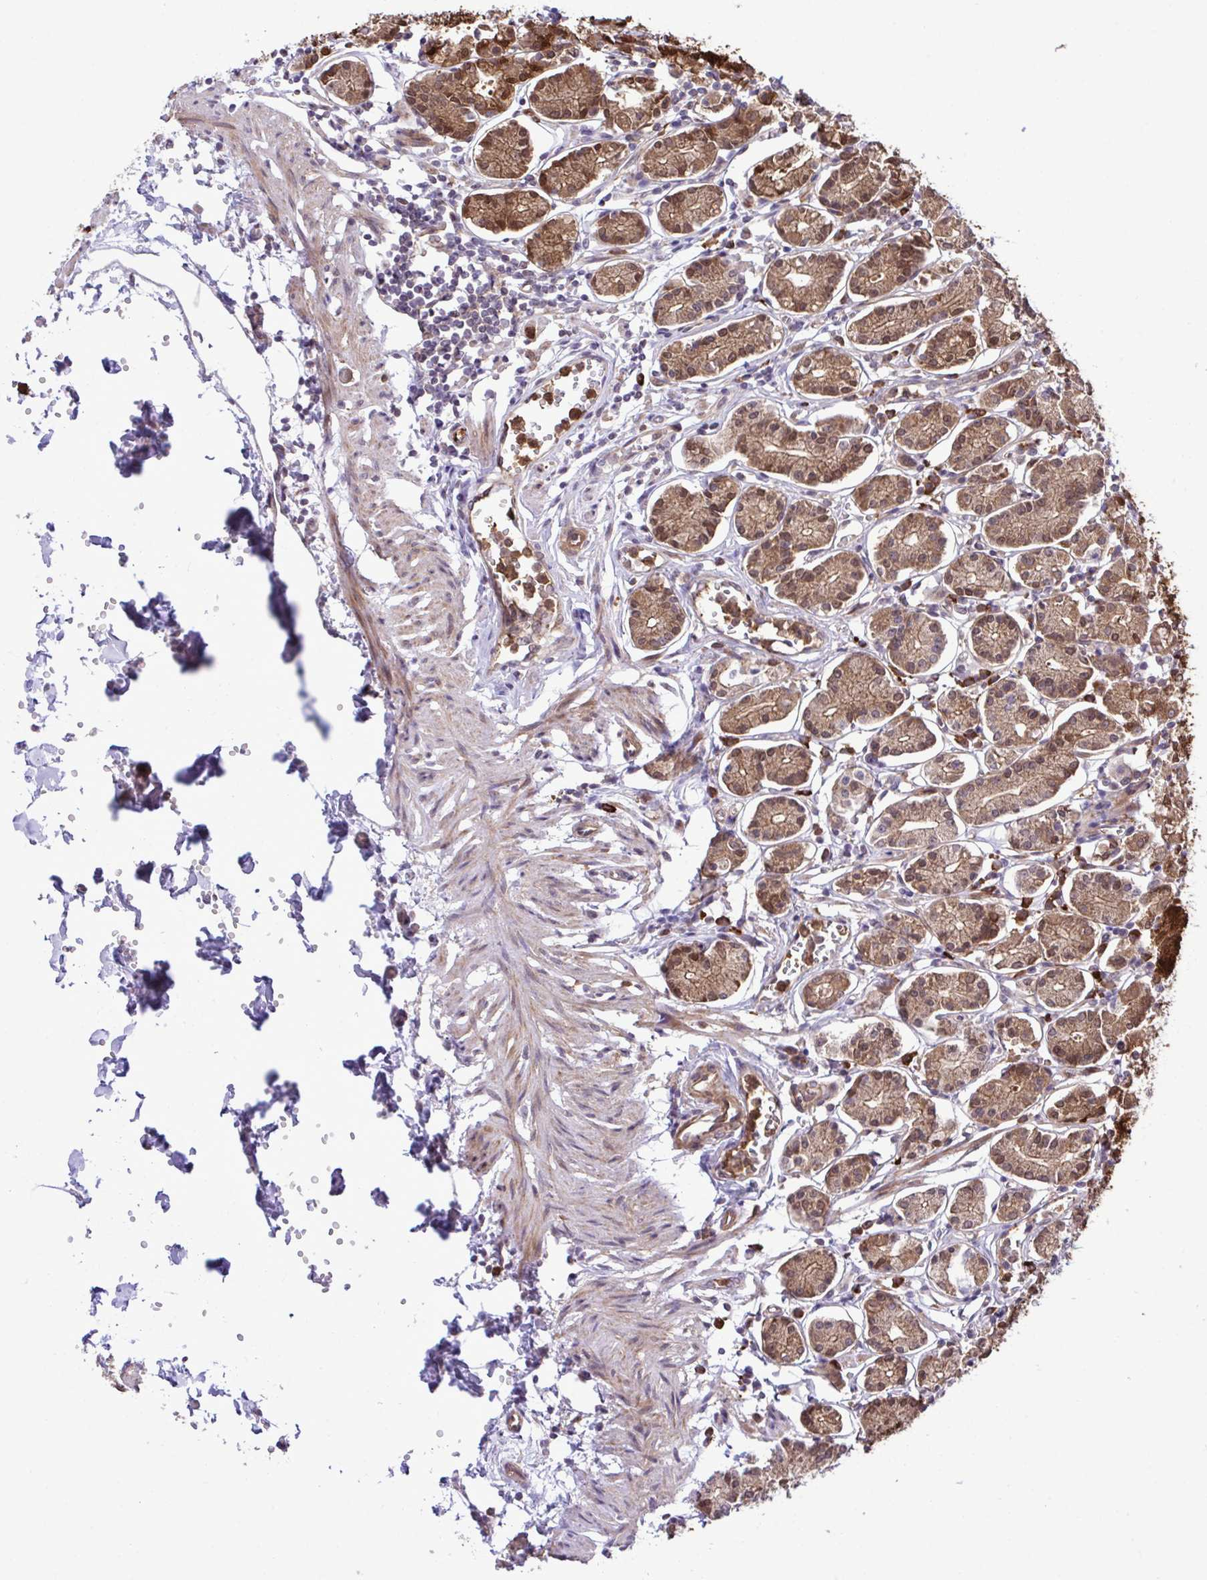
{"staining": {"intensity": "moderate", "quantity": ">75%", "location": "cytoplasmic/membranous,nuclear"}, "tissue": "stomach", "cell_type": "Glandular cells", "image_type": "normal", "snomed": [{"axis": "morphology", "description": "Normal tissue, NOS"}, {"axis": "topography", "description": "Stomach"}], "caption": "Immunohistochemical staining of normal stomach exhibits moderate cytoplasmic/membranous,nuclear protein staining in about >75% of glandular cells. (Stains: DAB (3,3'-diaminobenzidine) in brown, nuclei in blue, Microscopy: brightfield microscopy at high magnification).", "gene": "CMPK1", "patient": {"sex": "female", "age": 62}}